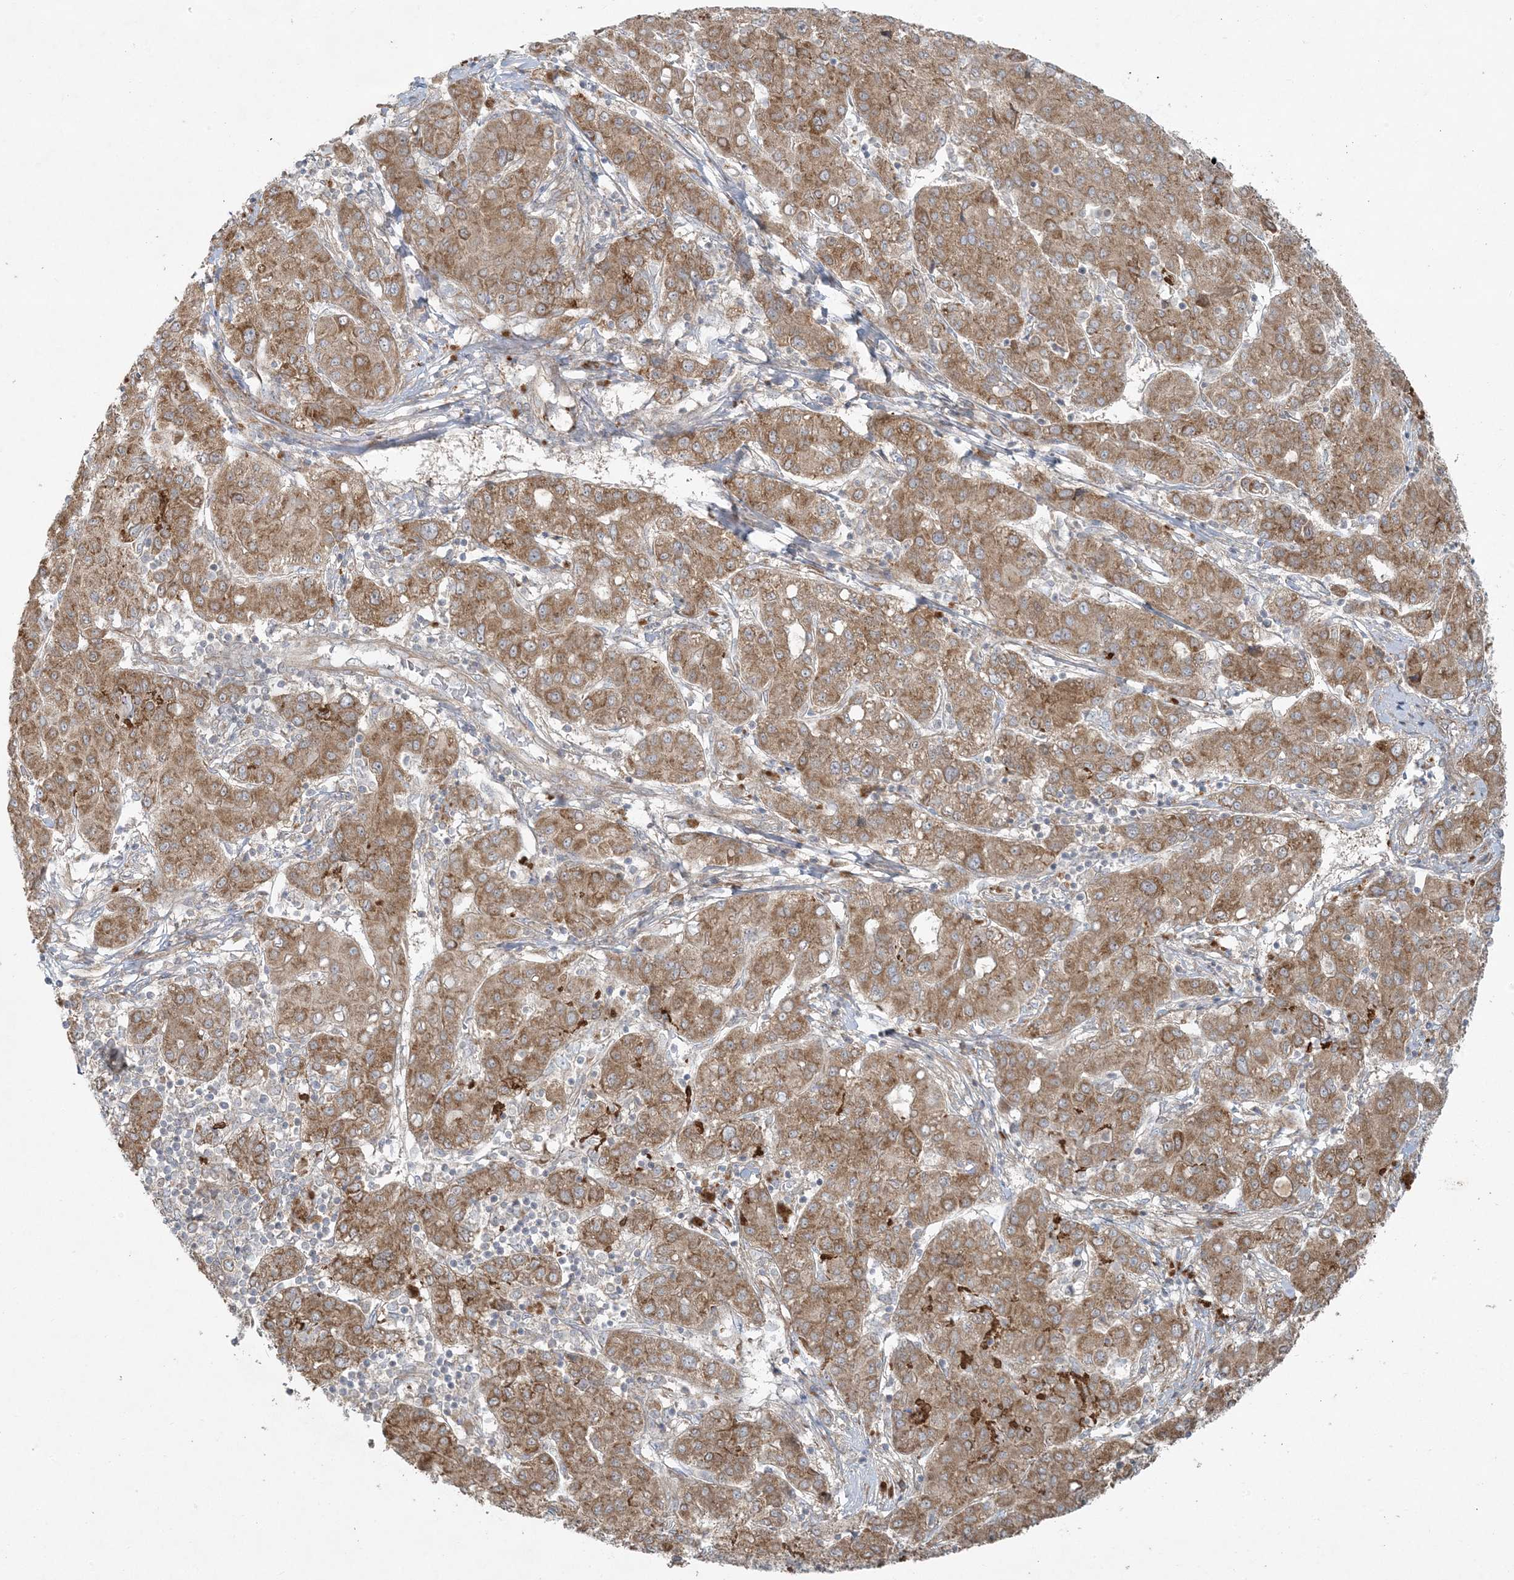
{"staining": {"intensity": "moderate", "quantity": ">75%", "location": "cytoplasmic/membranous"}, "tissue": "liver cancer", "cell_type": "Tumor cells", "image_type": "cancer", "snomed": [{"axis": "morphology", "description": "Carcinoma, Hepatocellular, NOS"}, {"axis": "topography", "description": "Liver"}], "caption": "DAB immunohistochemical staining of human liver hepatocellular carcinoma demonstrates moderate cytoplasmic/membranous protein staining in about >75% of tumor cells.", "gene": "ZNF263", "patient": {"sex": "male", "age": 65}}